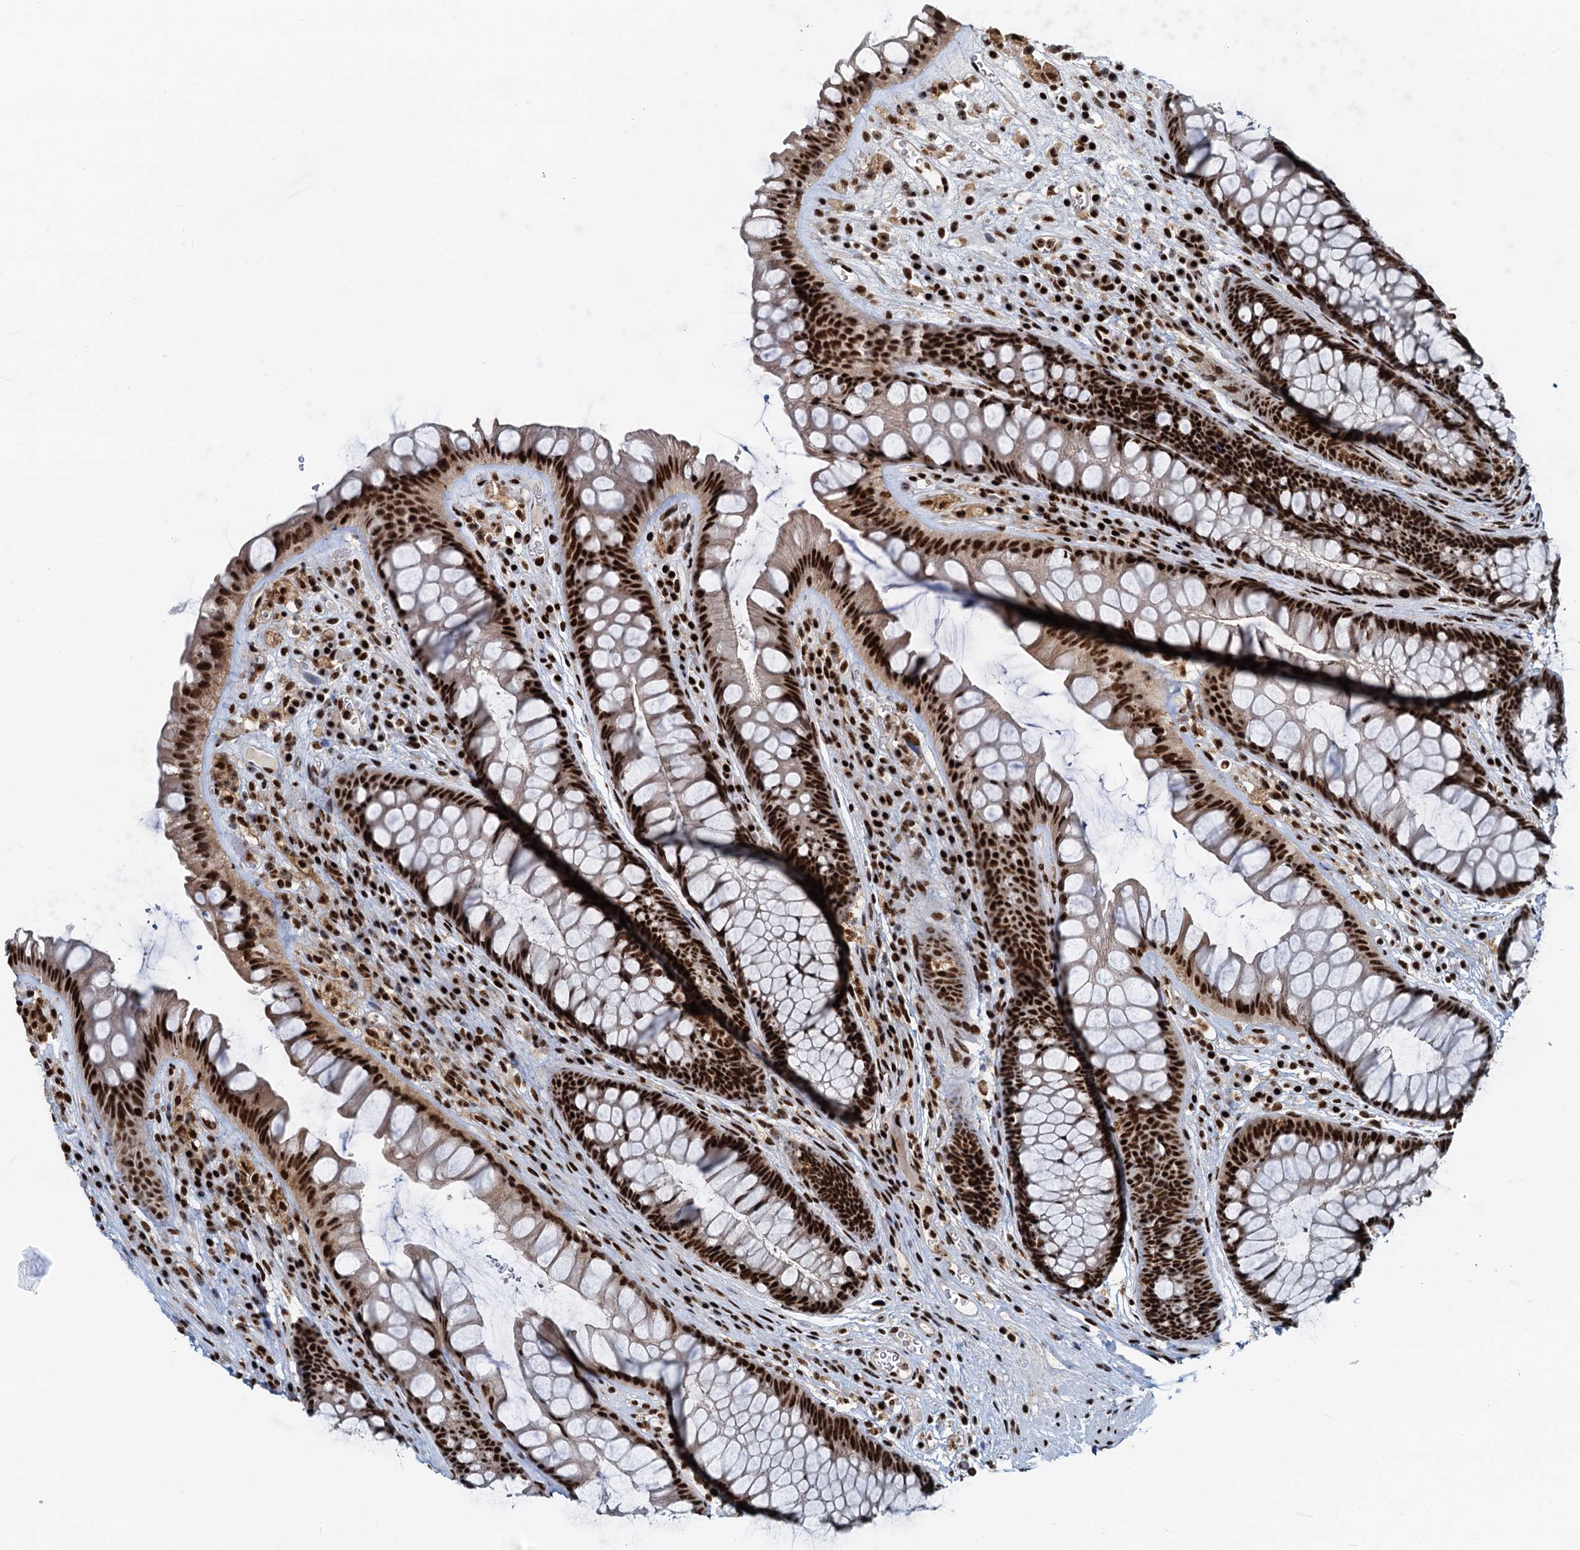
{"staining": {"intensity": "strong", "quantity": ">75%", "location": "nuclear"}, "tissue": "rectum", "cell_type": "Glandular cells", "image_type": "normal", "snomed": [{"axis": "morphology", "description": "Normal tissue, NOS"}, {"axis": "topography", "description": "Rectum"}], "caption": "The micrograph displays a brown stain indicating the presence of a protein in the nuclear of glandular cells in rectum.", "gene": "RBM26", "patient": {"sex": "male", "age": 74}}